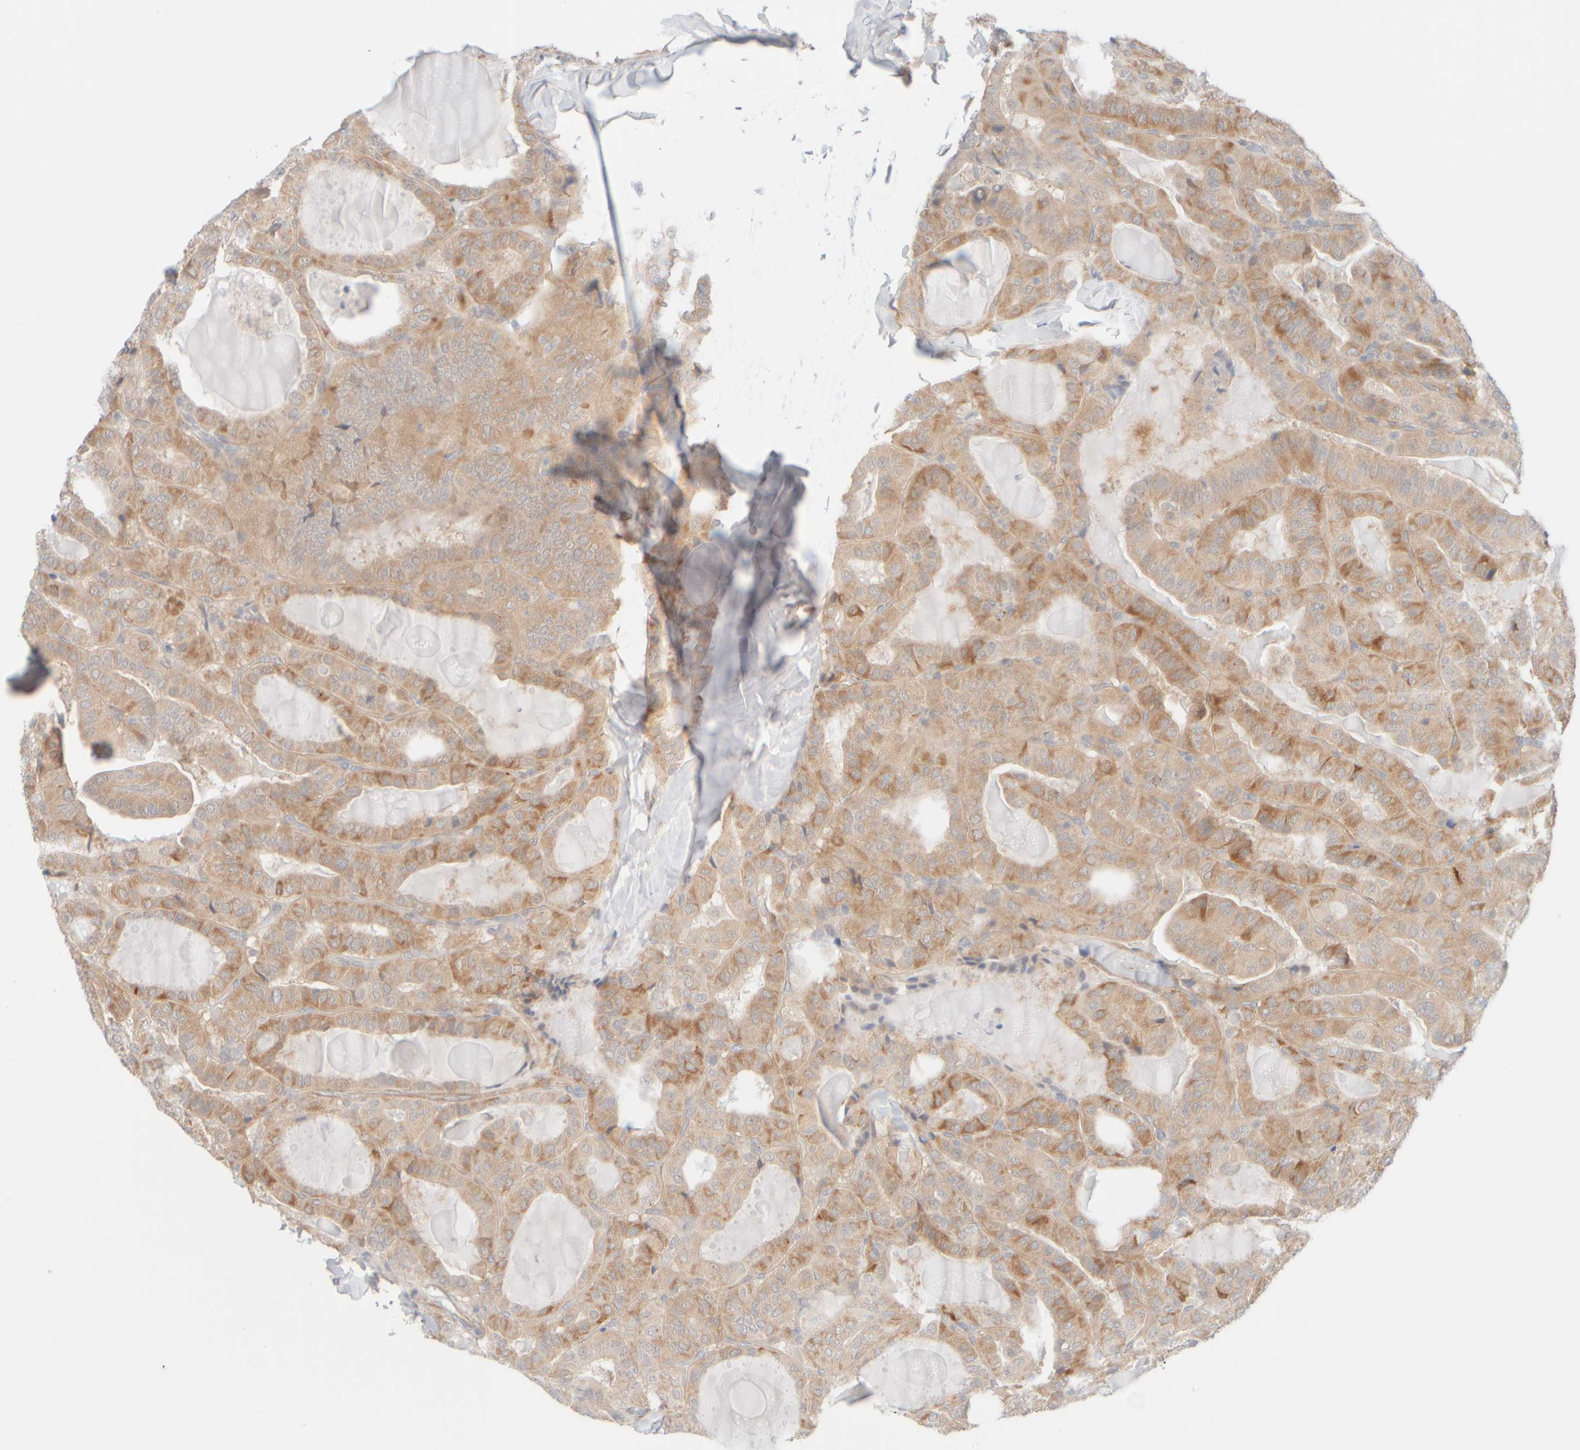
{"staining": {"intensity": "moderate", "quantity": ">75%", "location": "cytoplasmic/membranous"}, "tissue": "thyroid cancer", "cell_type": "Tumor cells", "image_type": "cancer", "snomed": [{"axis": "morphology", "description": "Papillary adenocarcinoma, NOS"}, {"axis": "topography", "description": "Thyroid gland"}], "caption": "This micrograph shows IHC staining of papillary adenocarcinoma (thyroid), with medium moderate cytoplasmic/membranous expression in approximately >75% of tumor cells.", "gene": "UNC13B", "patient": {"sex": "male", "age": 77}}